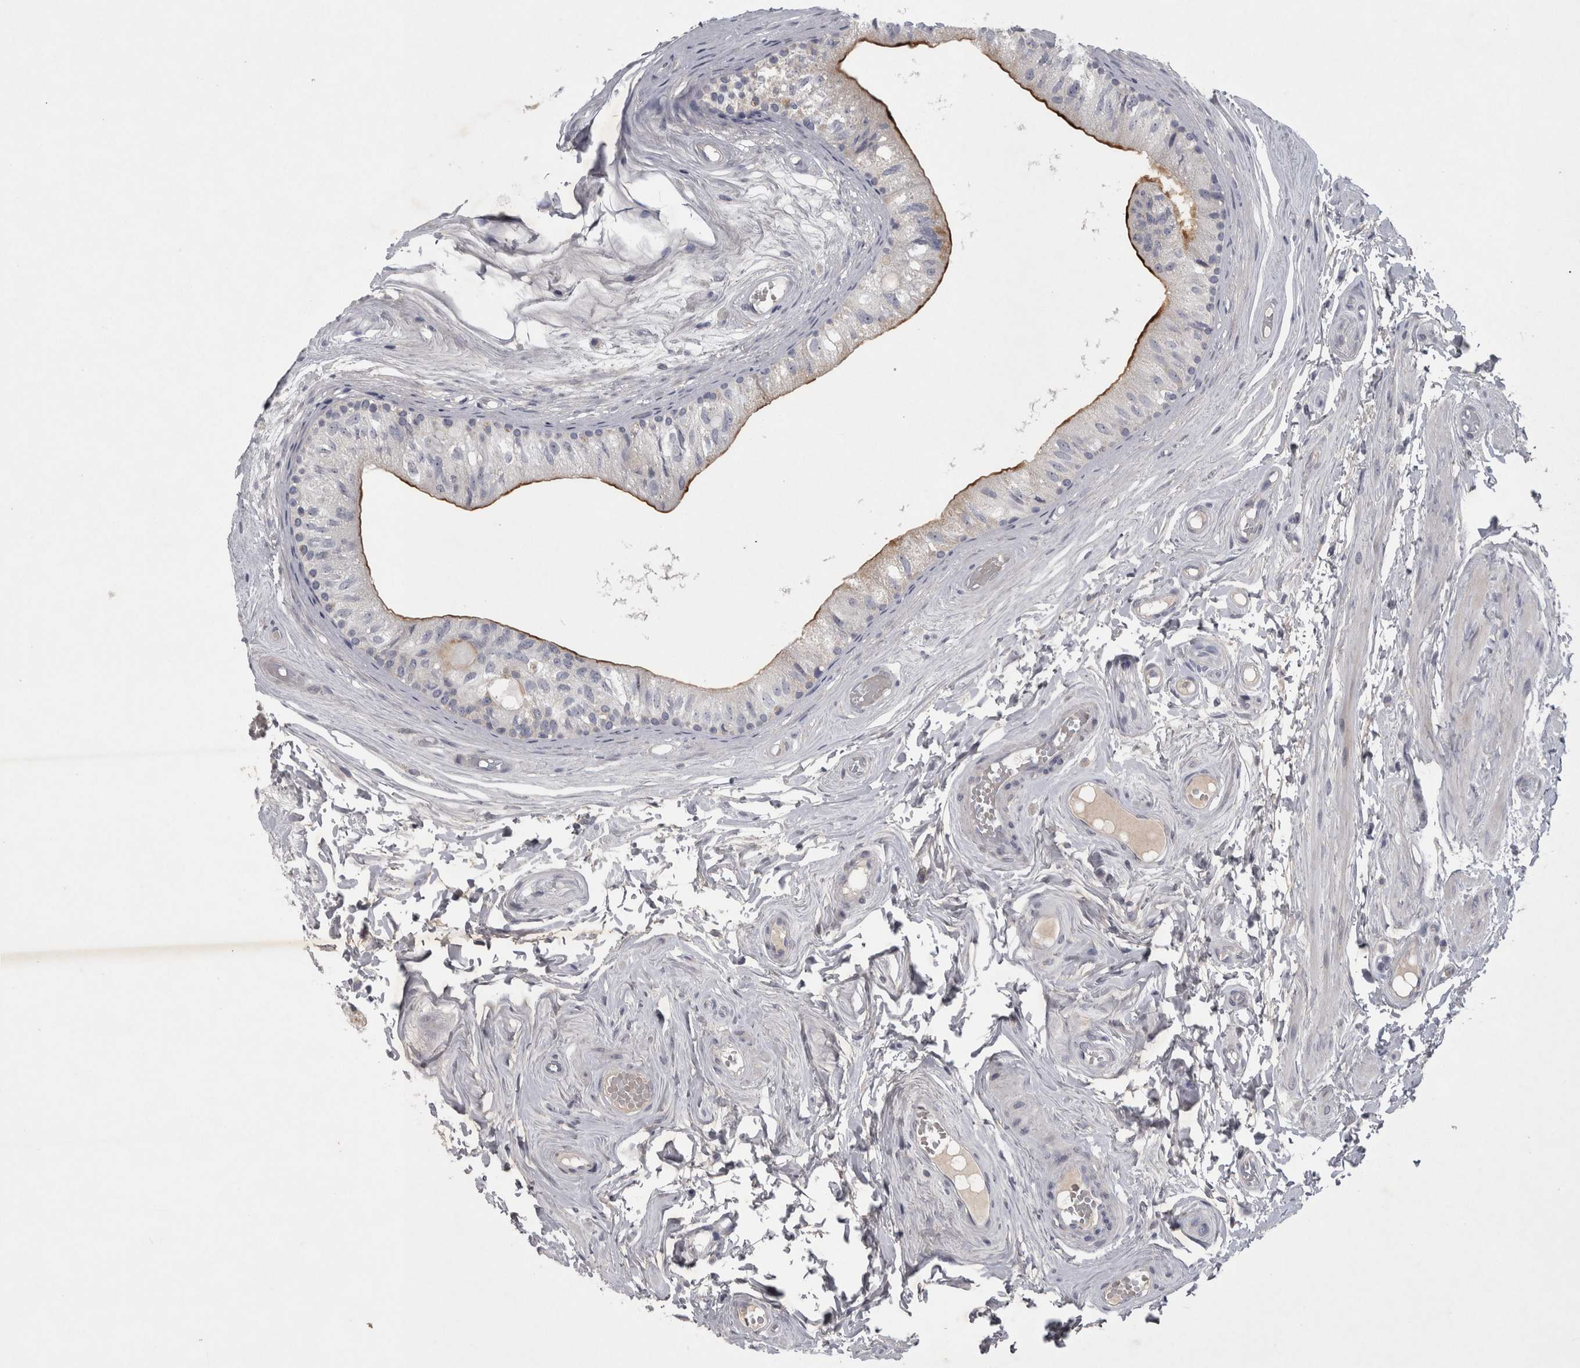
{"staining": {"intensity": "weak", "quantity": "<25%", "location": "cytoplasmic/membranous"}, "tissue": "epididymis", "cell_type": "Glandular cells", "image_type": "normal", "snomed": [{"axis": "morphology", "description": "Normal tissue, NOS"}, {"axis": "topography", "description": "Epididymis"}], "caption": "Human epididymis stained for a protein using IHC demonstrates no staining in glandular cells.", "gene": "ENPP7", "patient": {"sex": "male", "age": 79}}